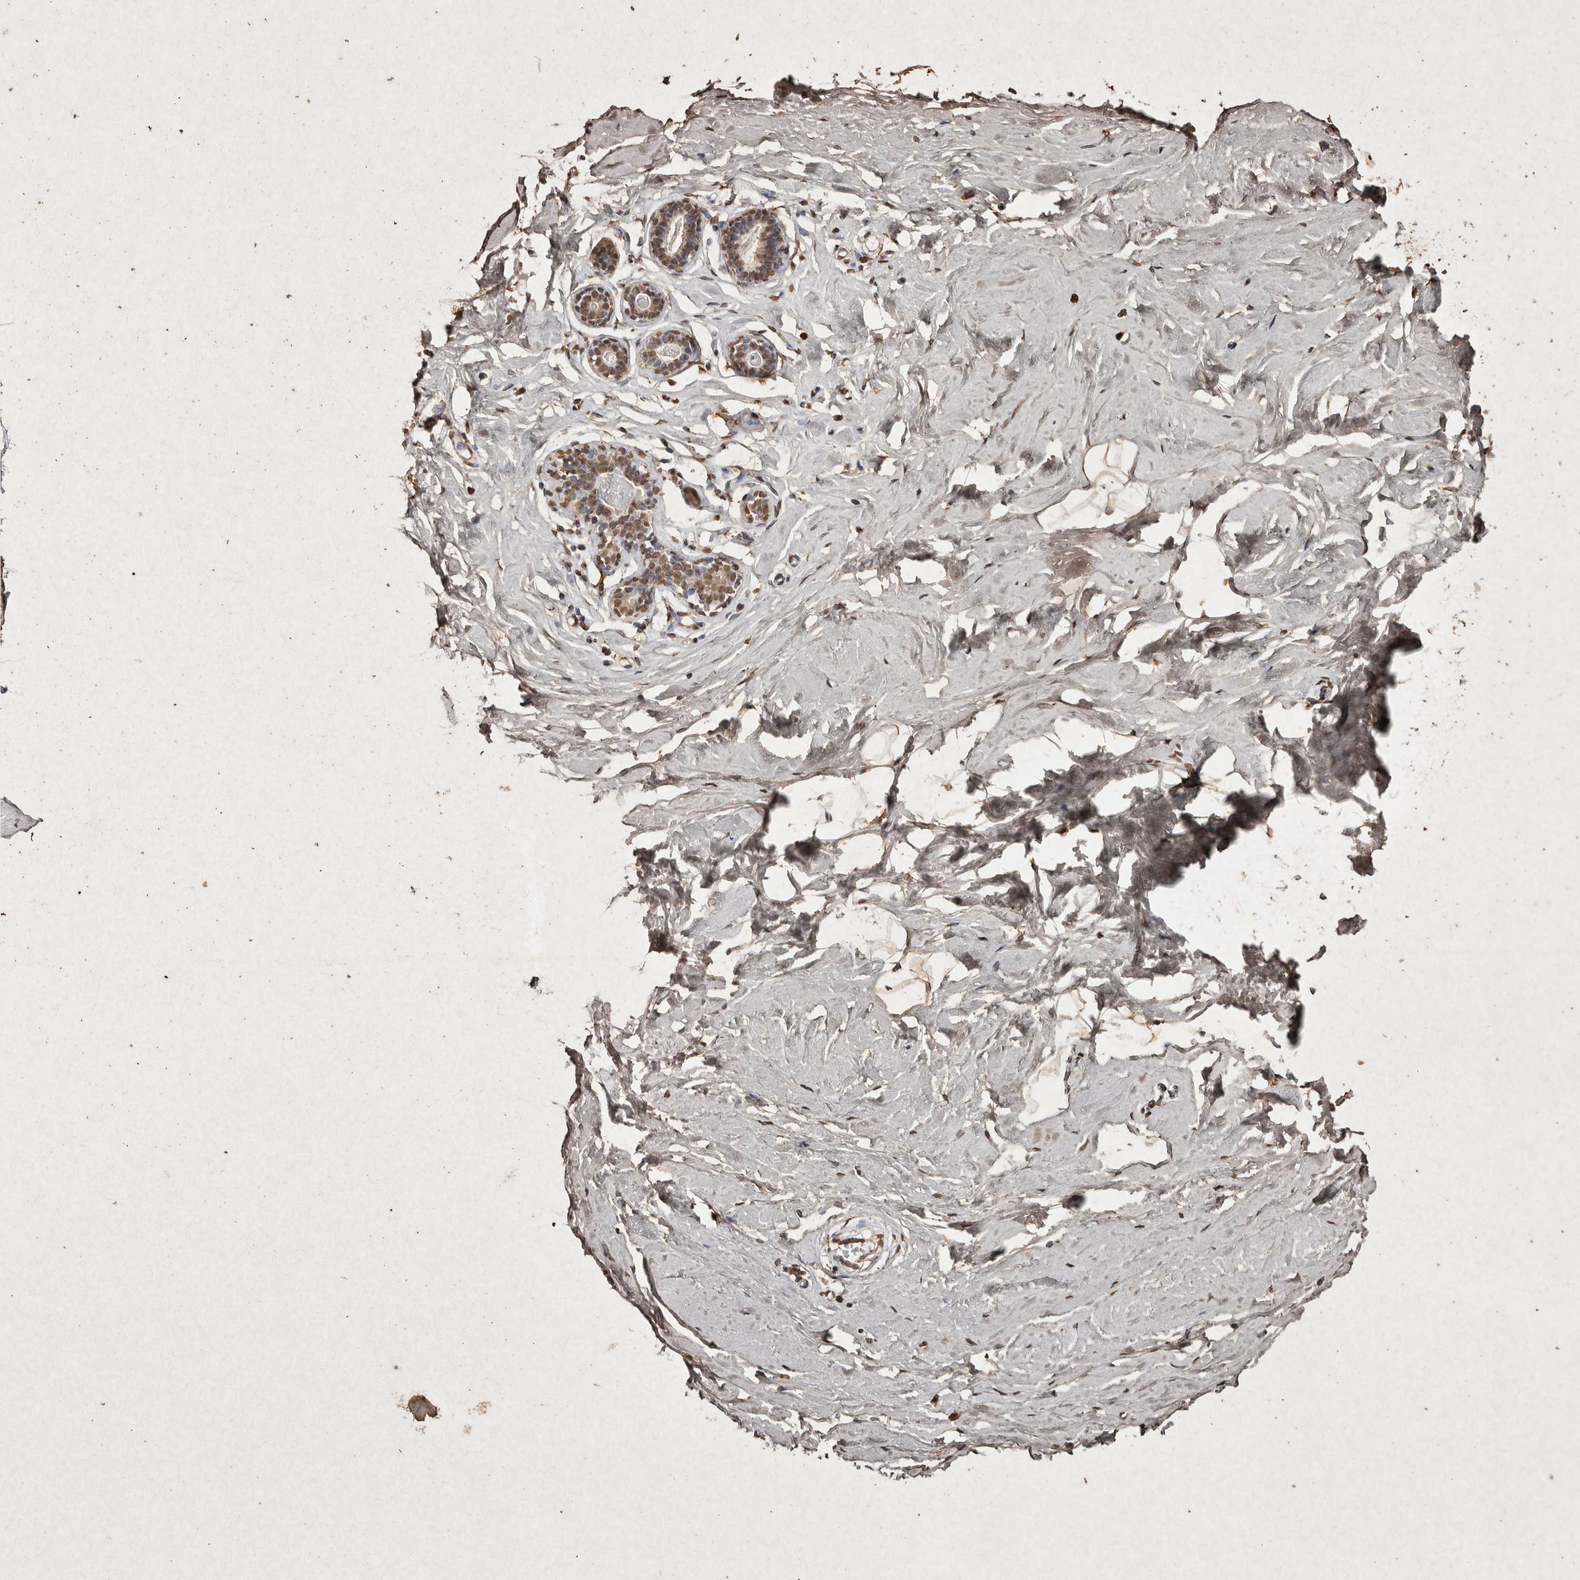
{"staining": {"intensity": "moderate", "quantity": ">75%", "location": "cytoplasmic/membranous,nuclear"}, "tissue": "breast", "cell_type": "Adipocytes", "image_type": "normal", "snomed": [{"axis": "morphology", "description": "Normal tissue, NOS"}, {"axis": "topography", "description": "Breast"}], "caption": "IHC image of unremarkable breast stained for a protein (brown), which demonstrates medium levels of moderate cytoplasmic/membranous,nuclear positivity in about >75% of adipocytes.", "gene": "FSTL3", "patient": {"sex": "female", "age": 23}}